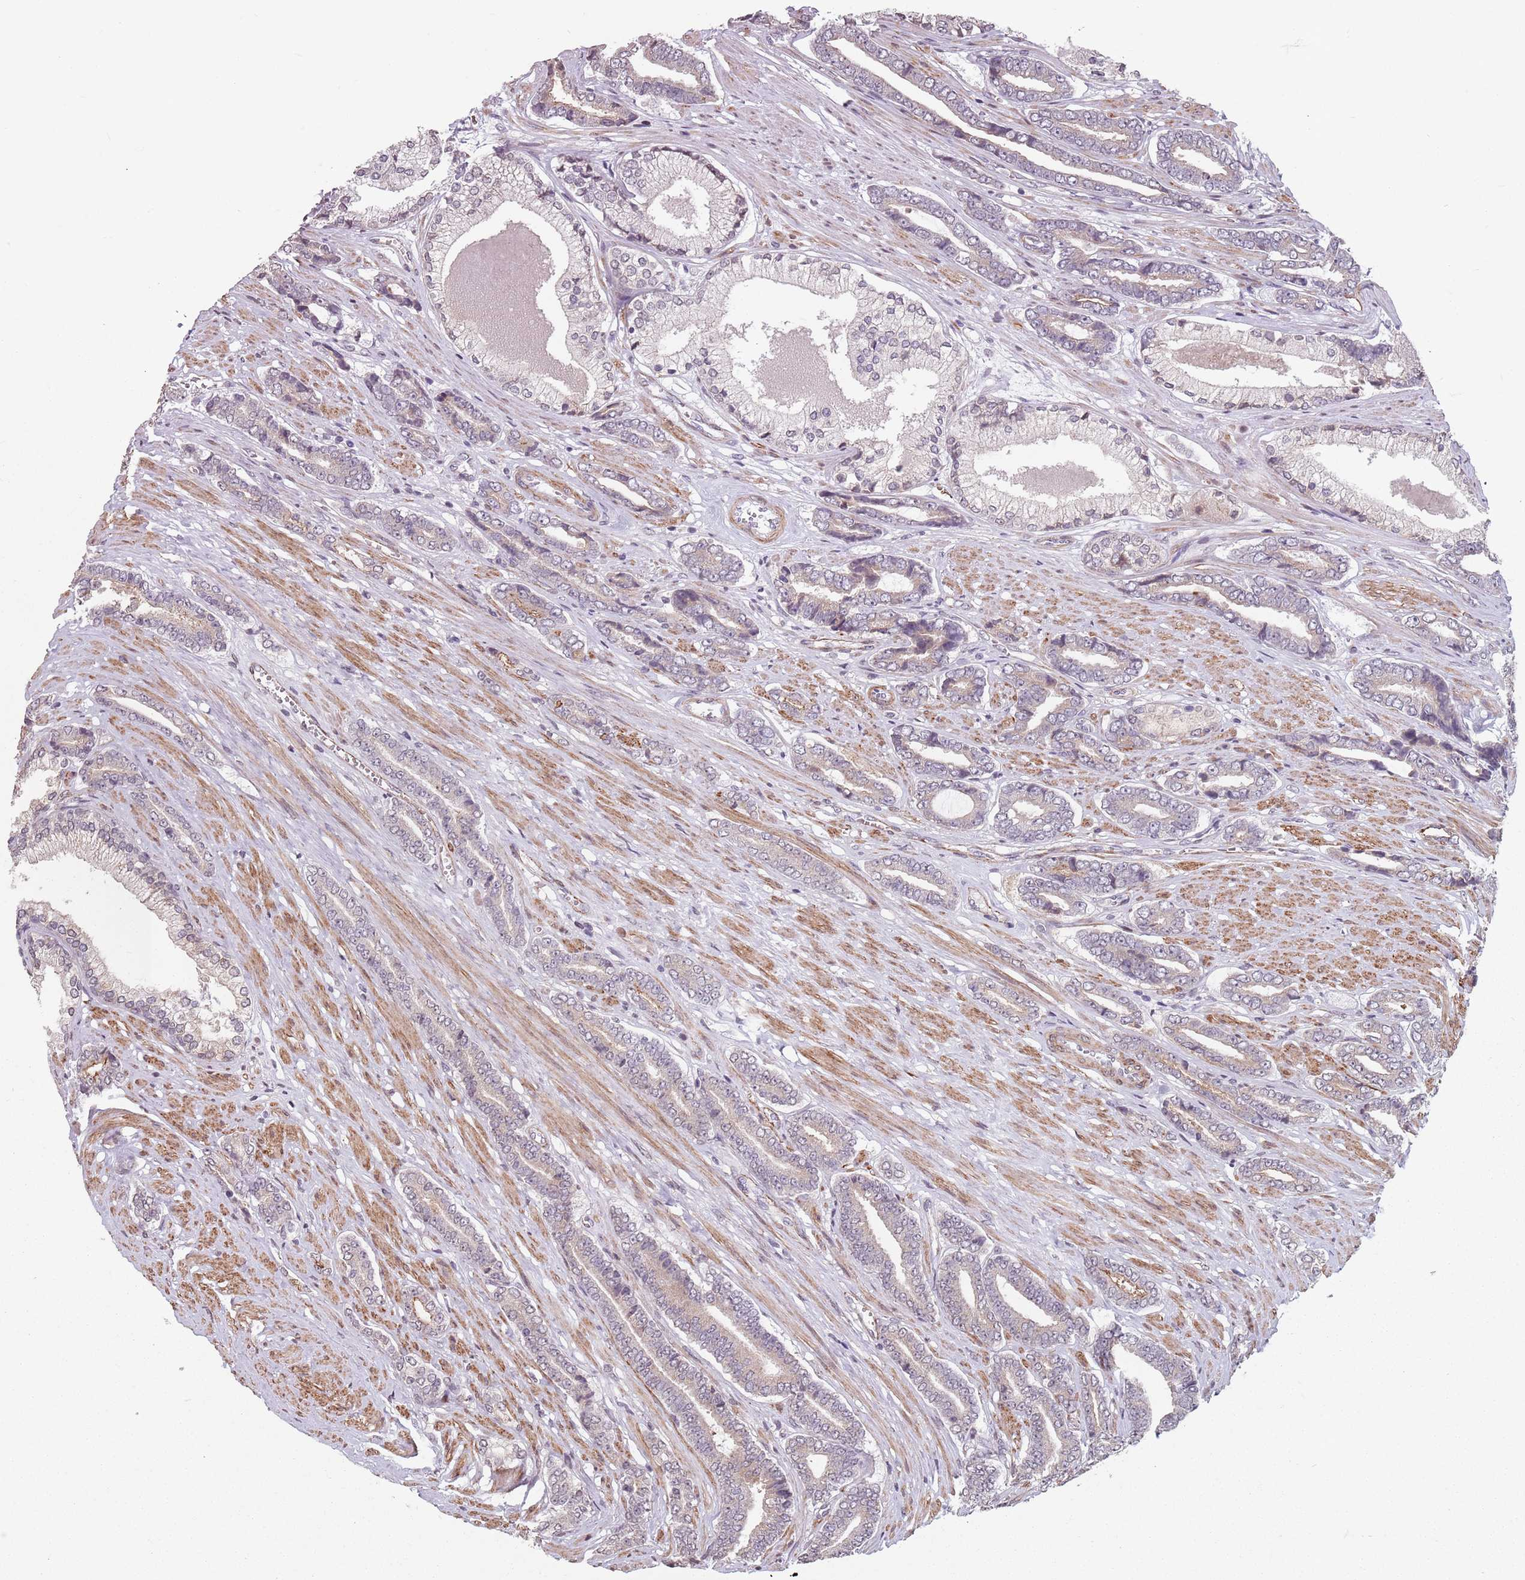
{"staining": {"intensity": "weak", "quantity": "<25%", "location": "cytoplasmic/membranous"}, "tissue": "prostate cancer", "cell_type": "Tumor cells", "image_type": "cancer", "snomed": [{"axis": "morphology", "description": "Adenocarcinoma, NOS"}, {"axis": "topography", "description": "Prostate and seminal vesicle, NOS"}], "caption": "An image of human adenocarcinoma (prostate) is negative for staining in tumor cells. (Immunohistochemistry, brightfield microscopy, high magnification).", "gene": "TMC4", "patient": {"sex": "male", "age": 76}}